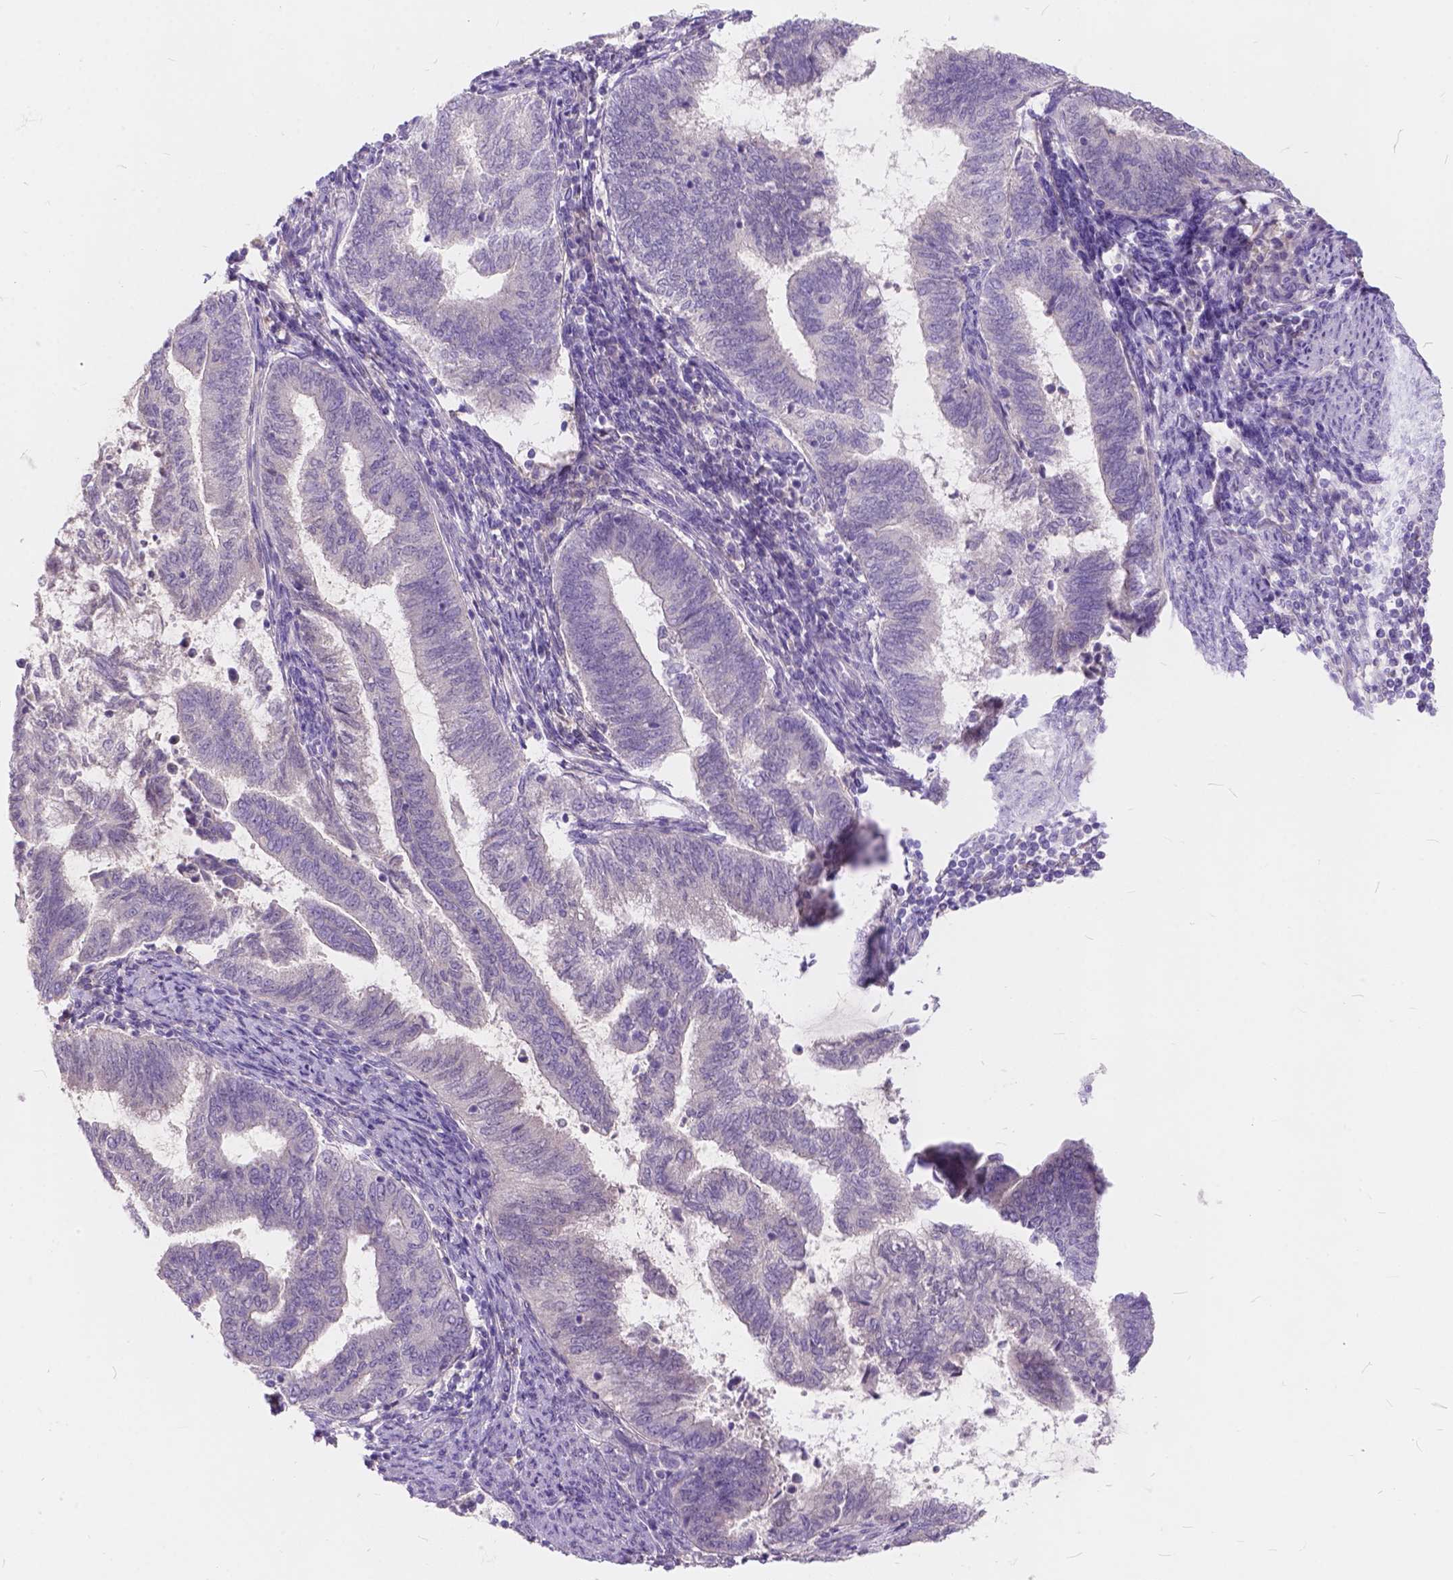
{"staining": {"intensity": "negative", "quantity": "none", "location": "none"}, "tissue": "endometrial cancer", "cell_type": "Tumor cells", "image_type": "cancer", "snomed": [{"axis": "morphology", "description": "Adenocarcinoma, NOS"}, {"axis": "topography", "description": "Endometrium"}], "caption": "The photomicrograph reveals no staining of tumor cells in endometrial cancer (adenocarcinoma).", "gene": "PEX11G", "patient": {"sex": "female", "age": 65}}